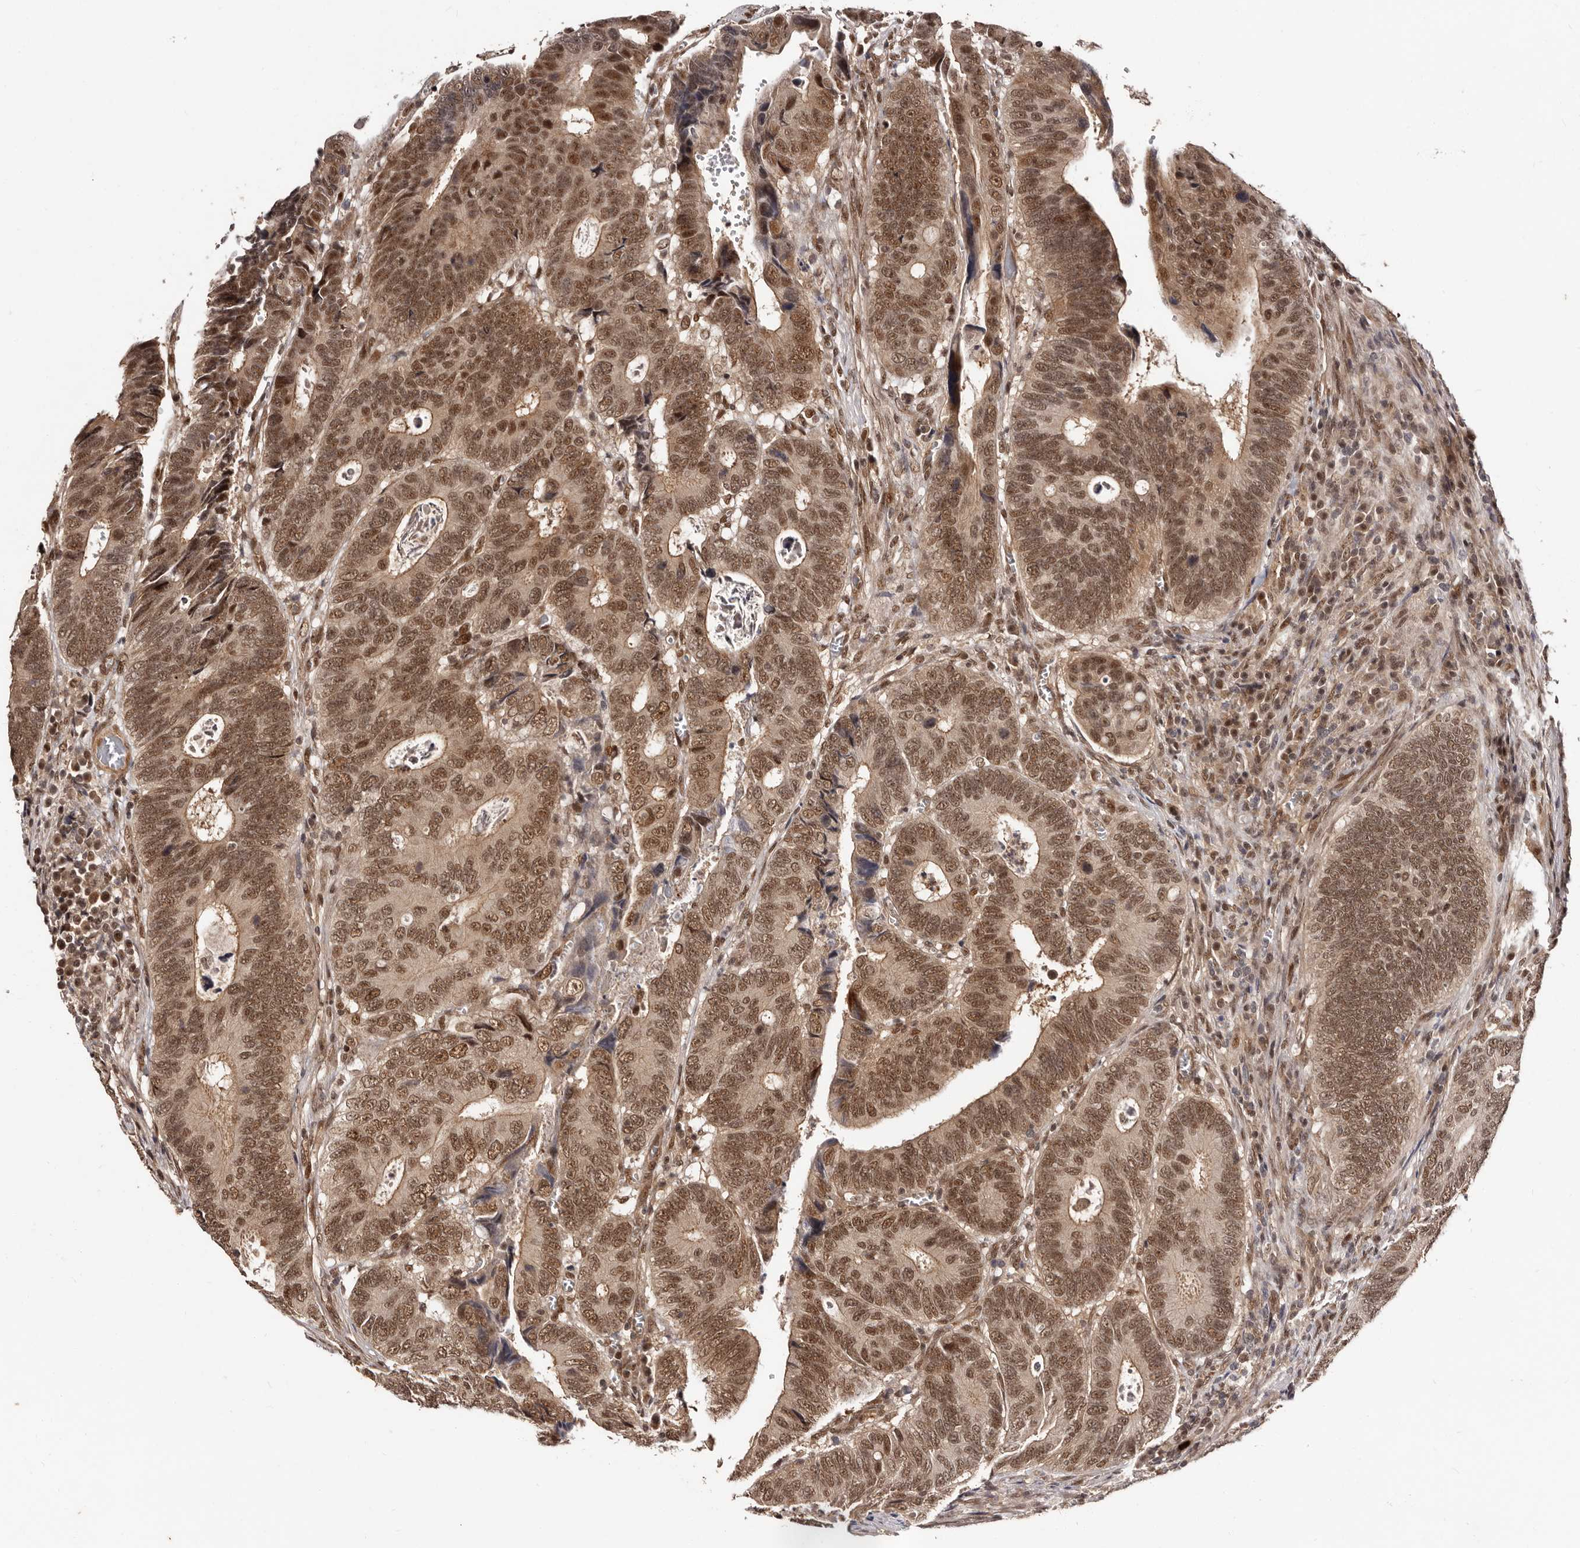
{"staining": {"intensity": "strong", "quantity": ">75%", "location": "nuclear"}, "tissue": "colorectal cancer", "cell_type": "Tumor cells", "image_type": "cancer", "snomed": [{"axis": "morphology", "description": "Adenocarcinoma, NOS"}, {"axis": "topography", "description": "Colon"}], "caption": "Colorectal adenocarcinoma tissue demonstrates strong nuclear staining in about >75% of tumor cells Nuclei are stained in blue.", "gene": "TBC1D22B", "patient": {"sex": "male", "age": 72}}